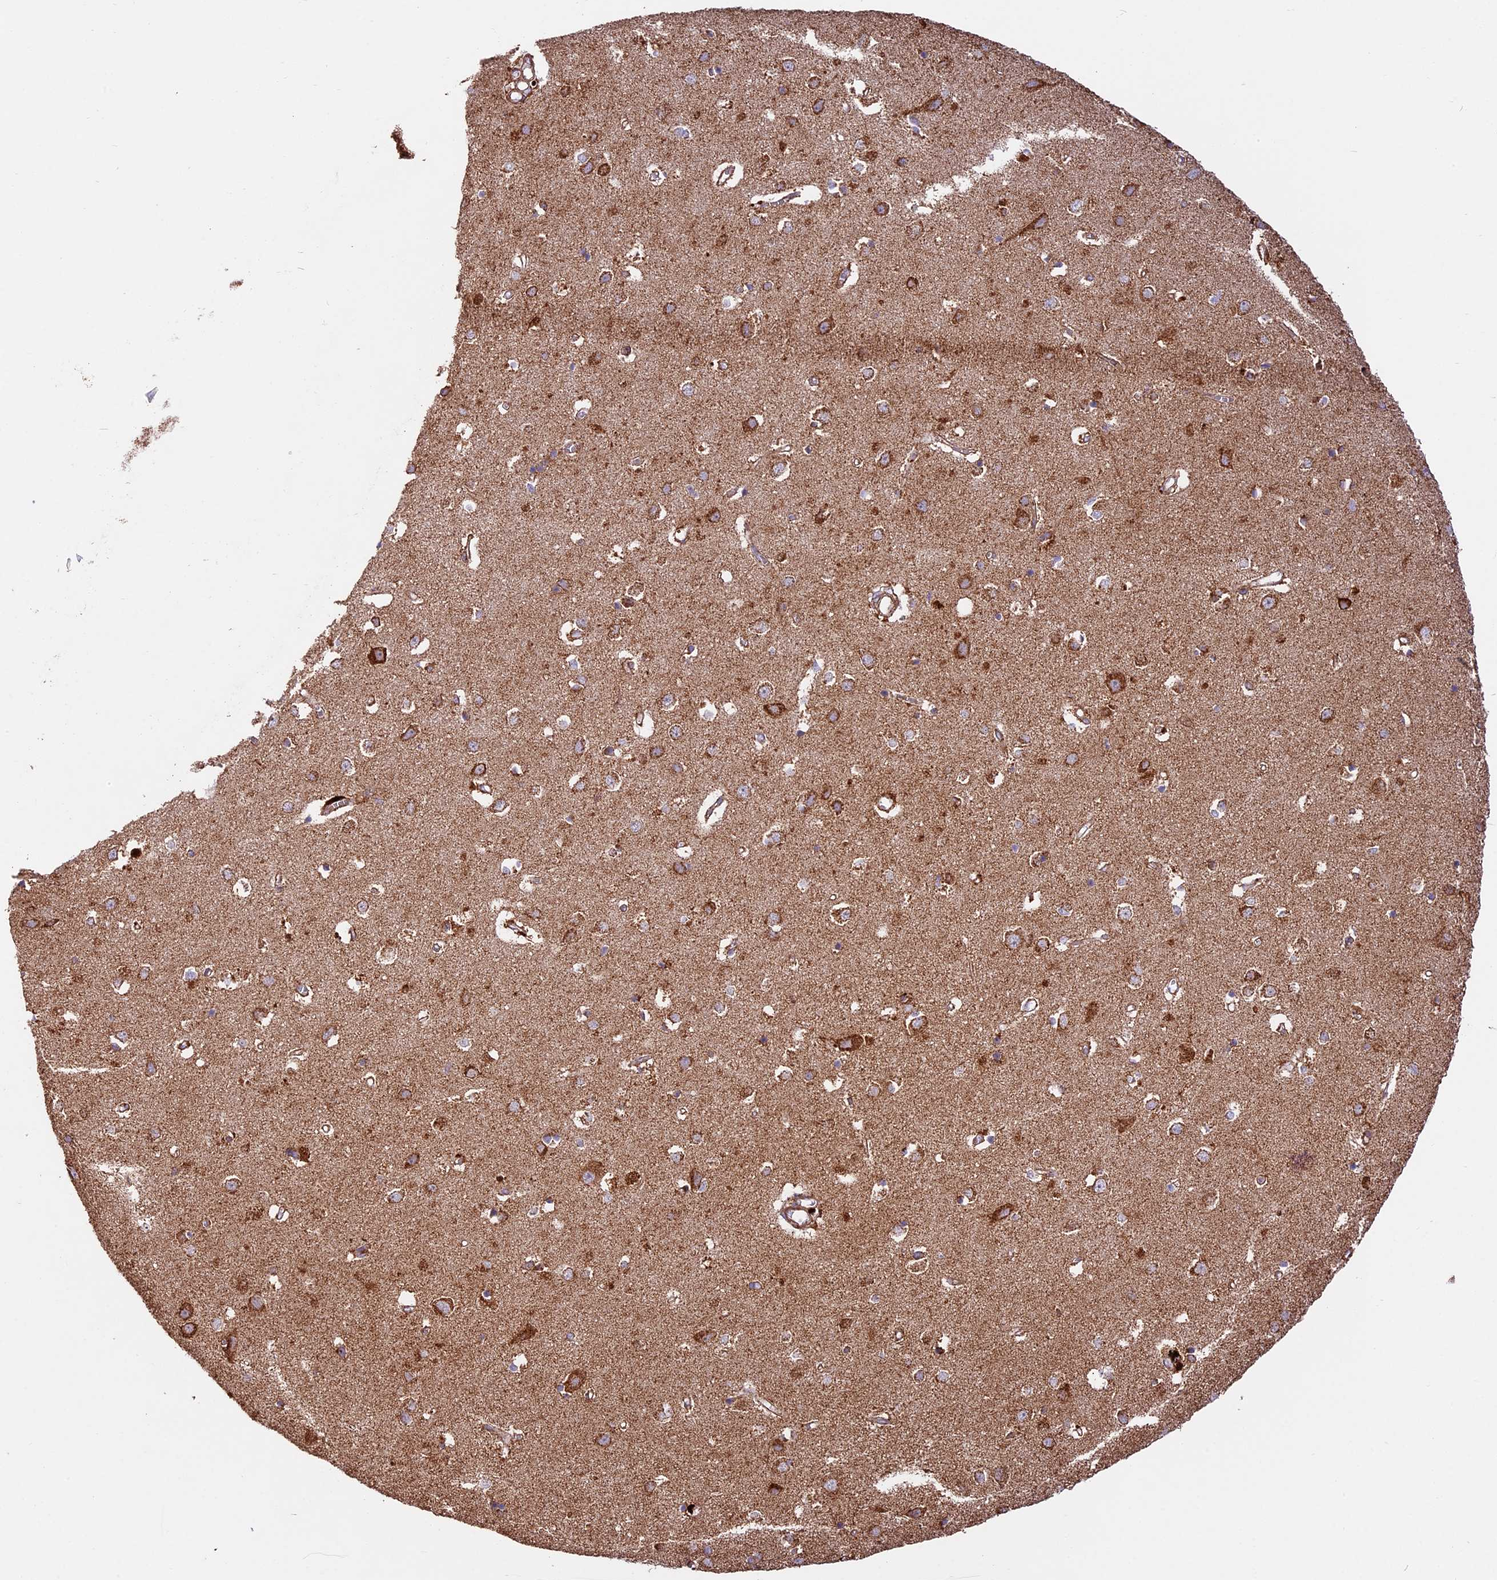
{"staining": {"intensity": "moderate", "quantity": ">75%", "location": "cytoplasmic/membranous"}, "tissue": "cerebral cortex", "cell_type": "Endothelial cells", "image_type": "normal", "snomed": [{"axis": "morphology", "description": "Normal tissue, NOS"}, {"axis": "topography", "description": "Cerebral cortex"}], "caption": "Brown immunohistochemical staining in unremarkable human cerebral cortex reveals moderate cytoplasmic/membranous staining in about >75% of endothelial cells.", "gene": "NDUFA8", "patient": {"sex": "female", "age": 64}}